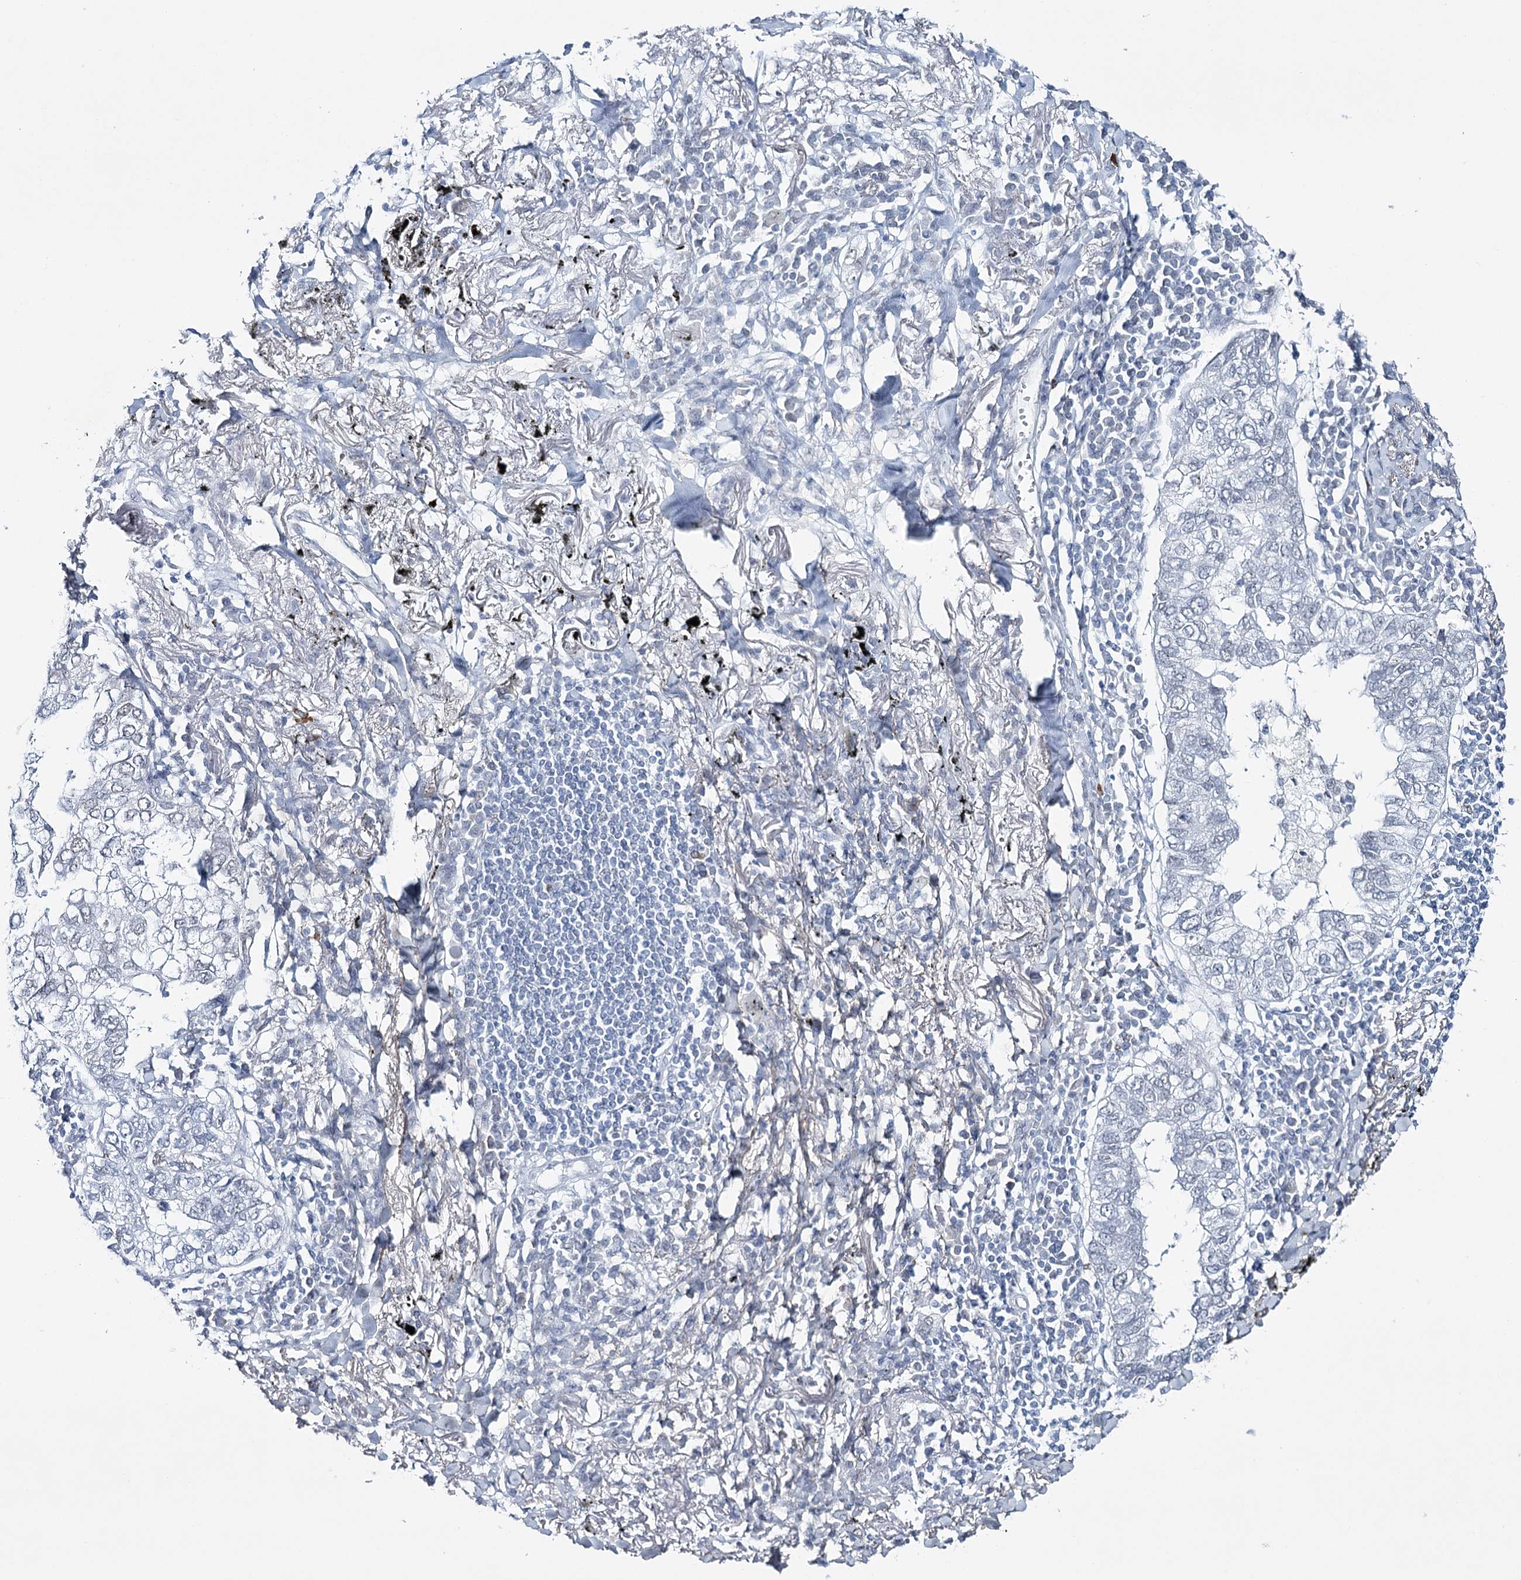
{"staining": {"intensity": "negative", "quantity": "none", "location": "none"}, "tissue": "lung cancer", "cell_type": "Tumor cells", "image_type": "cancer", "snomed": [{"axis": "morphology", "description": "Adenocarcinoma, NOS"}, {"axis": "topography", "description": "Lung"}], "caption": "A photomicrograph of lung cancer (adenocarcinoma) stained for a protein displays no brown staining in tumor cells.", "gene": "ZC3H8", "patient": {"sex": "male", "age": 65}}